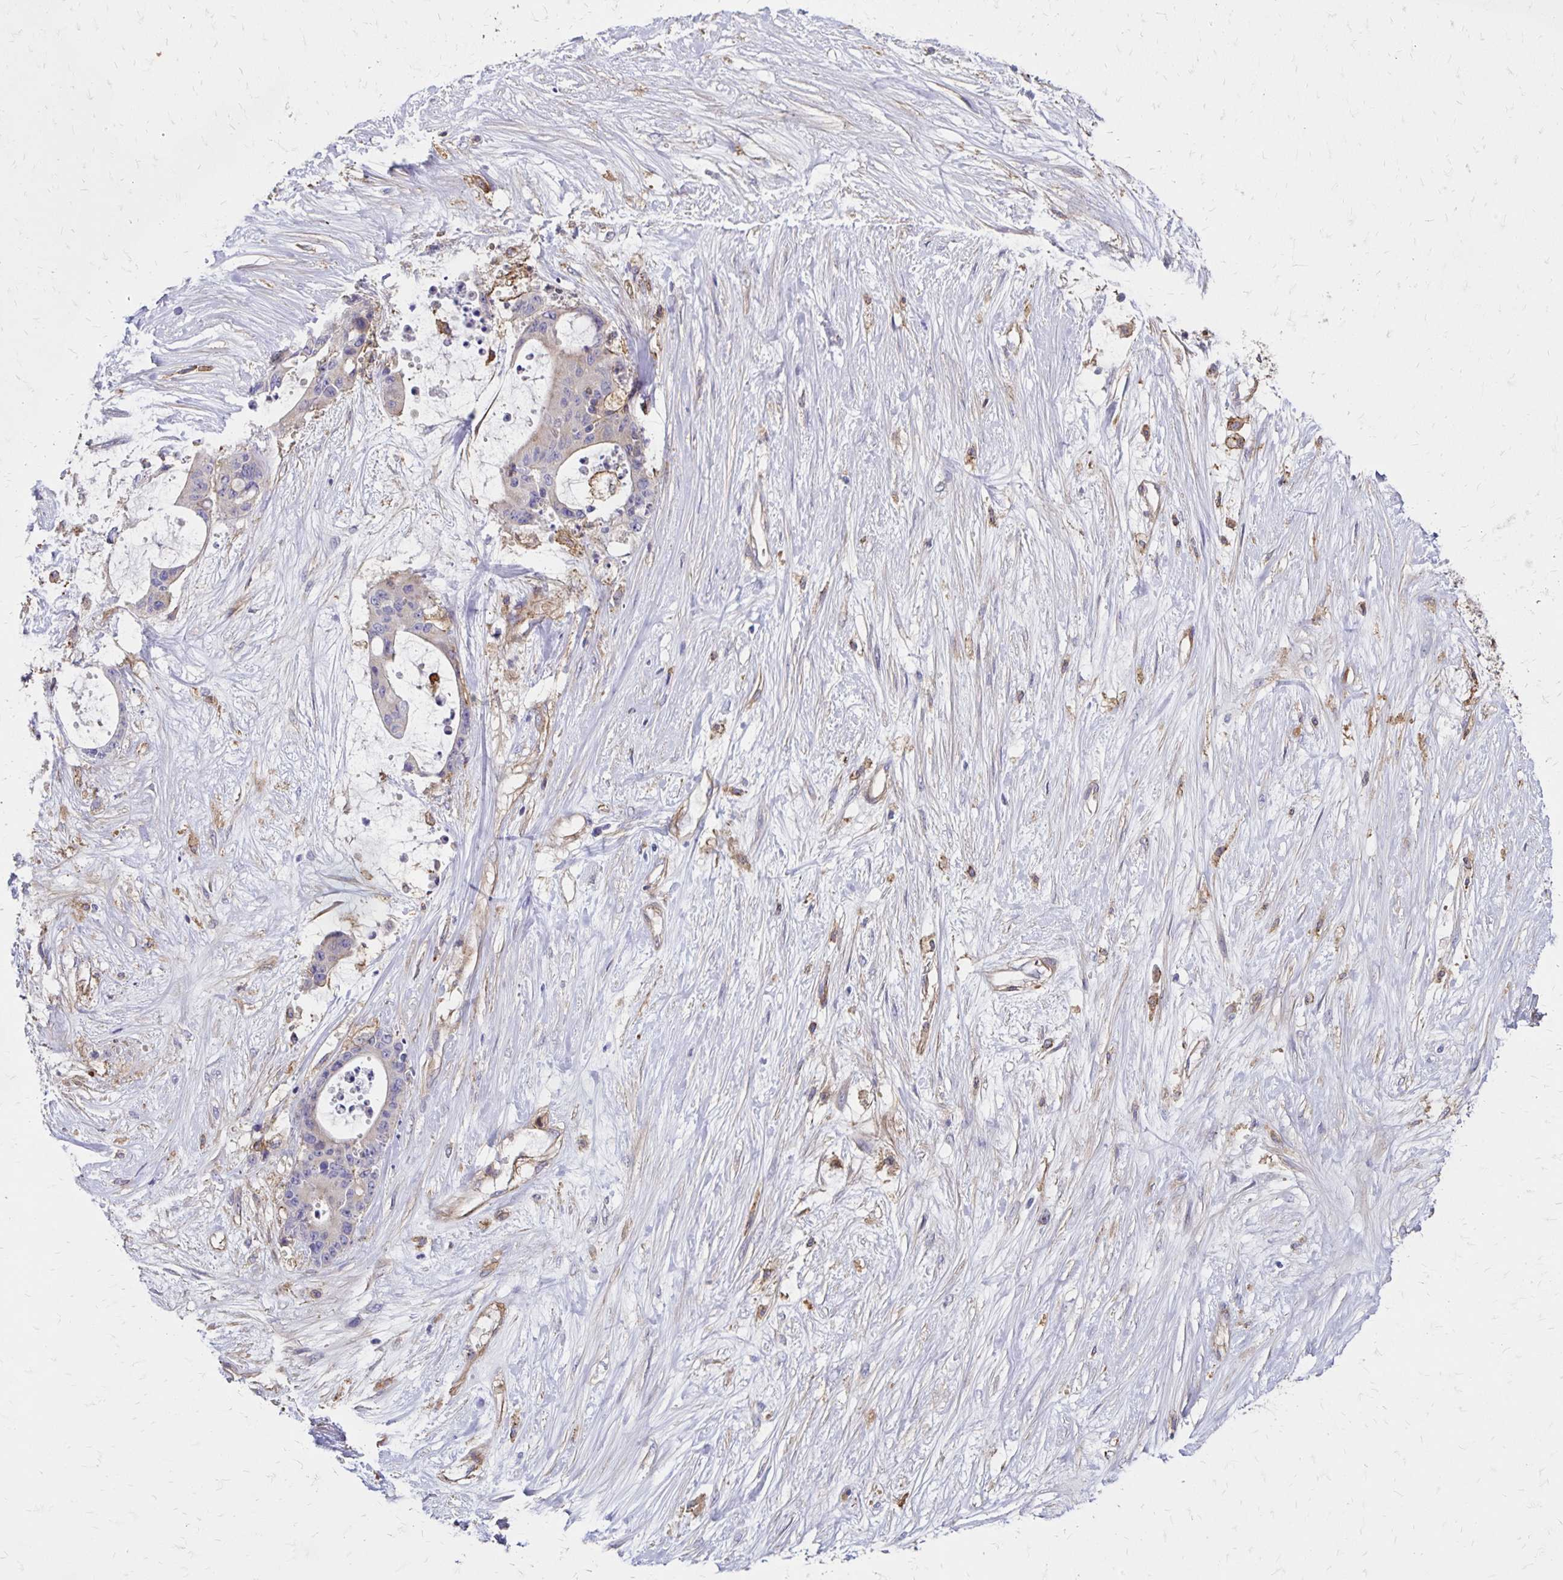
{"staining": {"intensity": "negative", "quantity": "none", "location": "none"}, "tissue": "liver cancer", "cell_type": "Tumor cells", "image_type": "cancer", "snomed": [{"axis": "morphology", "description": "Normal tissue, NOS"}, {"axis": "morphology", "description": "Cholangiocarcinoma"}, {"axis": "topography", "description": "Liver"}, {"axis": "topography", "description": "Peripheral nerve tissue"}], "caption": "This photomicrograph is of liver cancer (cholangiocarcinoma) stained with immunohistochemistry (IHC) to label a protein in brown with the nuclei are counter-stained blue. There is no expression in tumor cells.", "gene": "TNS3", "patient": {"sex": "female", "age": 73}}